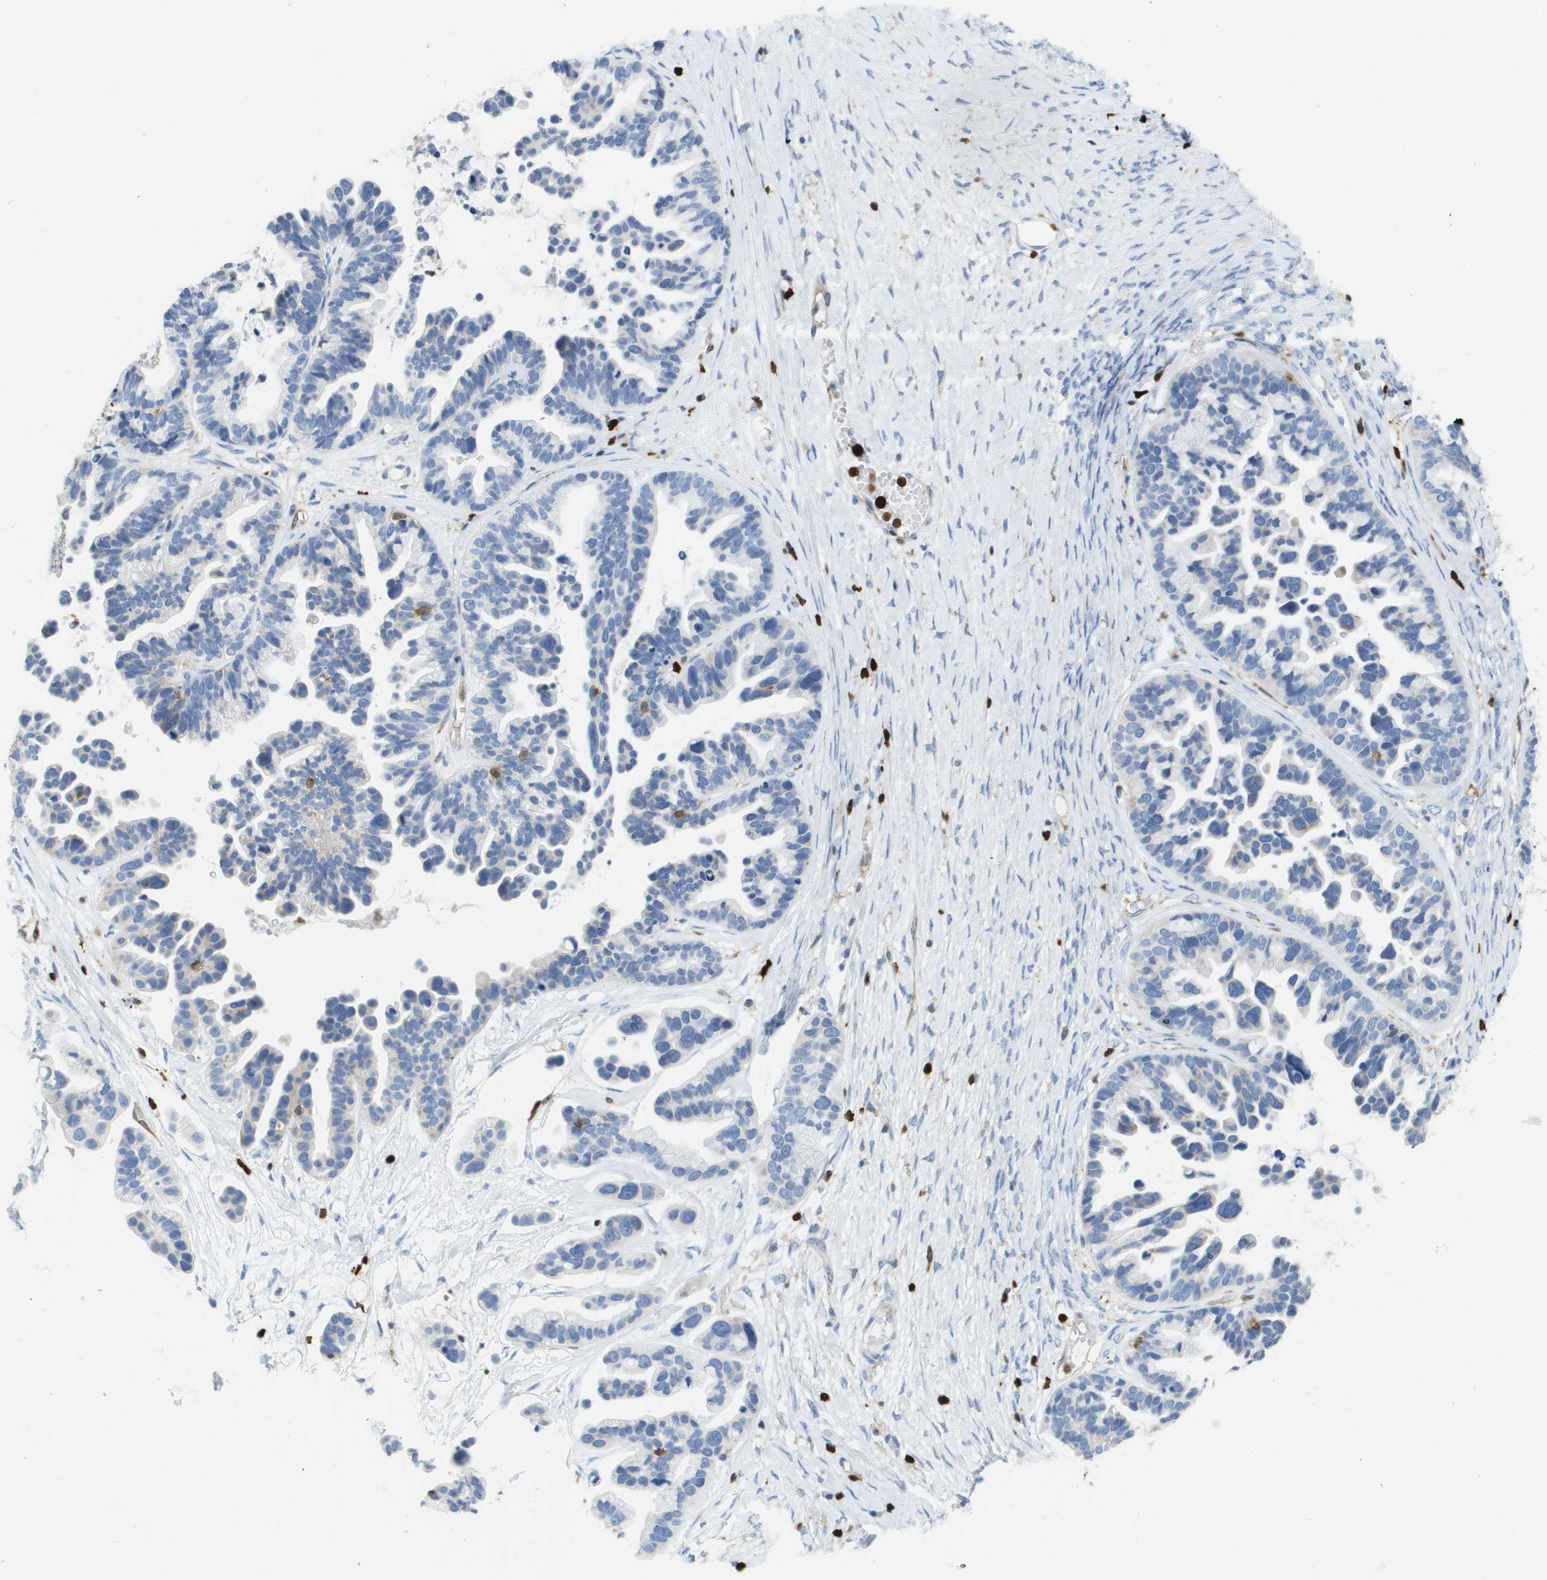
{"staining": {"intensity": "negative", "quantity": "none", "location": "none"}, "tissue": "ovarian cancer", "cell_type": "Tumor cells", "image_type": "cancer", "snomed": [{"axis": "morphology", "description": "Cystadenocarcinoma, serous, NOS"}, {"axis": "topography", "description": "Ovary"}], "caption": "High power microscopy photomicrograph of an immunohistochemistry (IHC) histopathology image of ovarian serous cystadenocarcinoma, revealing no significant staining in tumor cells.", "gene": "DOCK5", "patient": {"sex": "female", "age": 56}}